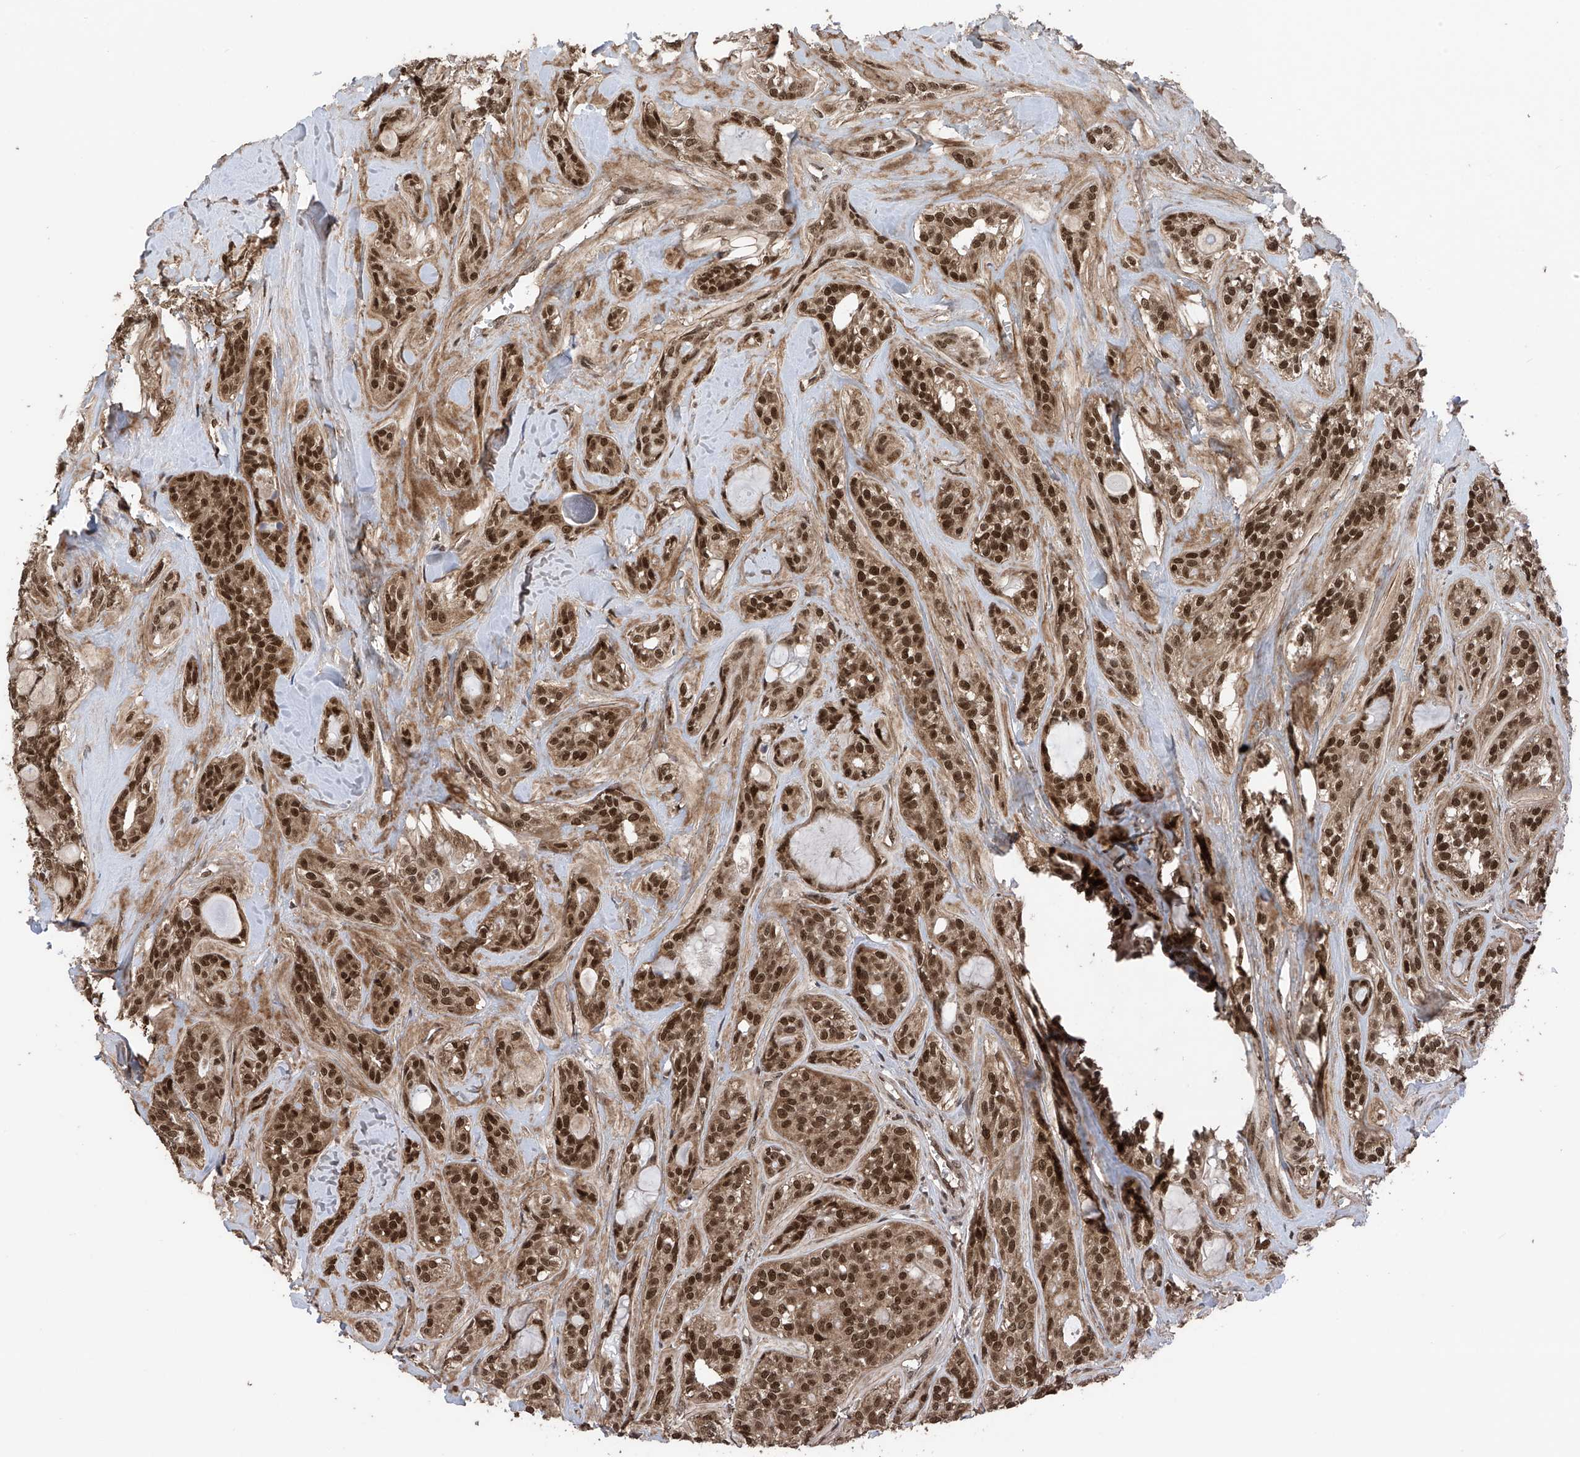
{"staining": {"intensity": "strong", "quantity": ">75%", "location": "cytoplasmic/membranous,nuclear"}, "tissue": "head and neck cancer", "cell_type": "Tumor cells", "image_type": "cancer", "snomed": [{"axis": "morphology", "description": "Adenocarcinoma, NOS"}, {"axis": "topography", "description": "Head-Neck"}], "caption": "Human head and neck cancer stained with a protein marker displays strong staining in tumor cells.", "gene": "DNAJC9", "patient": {"sex": "male", "age": 66}}